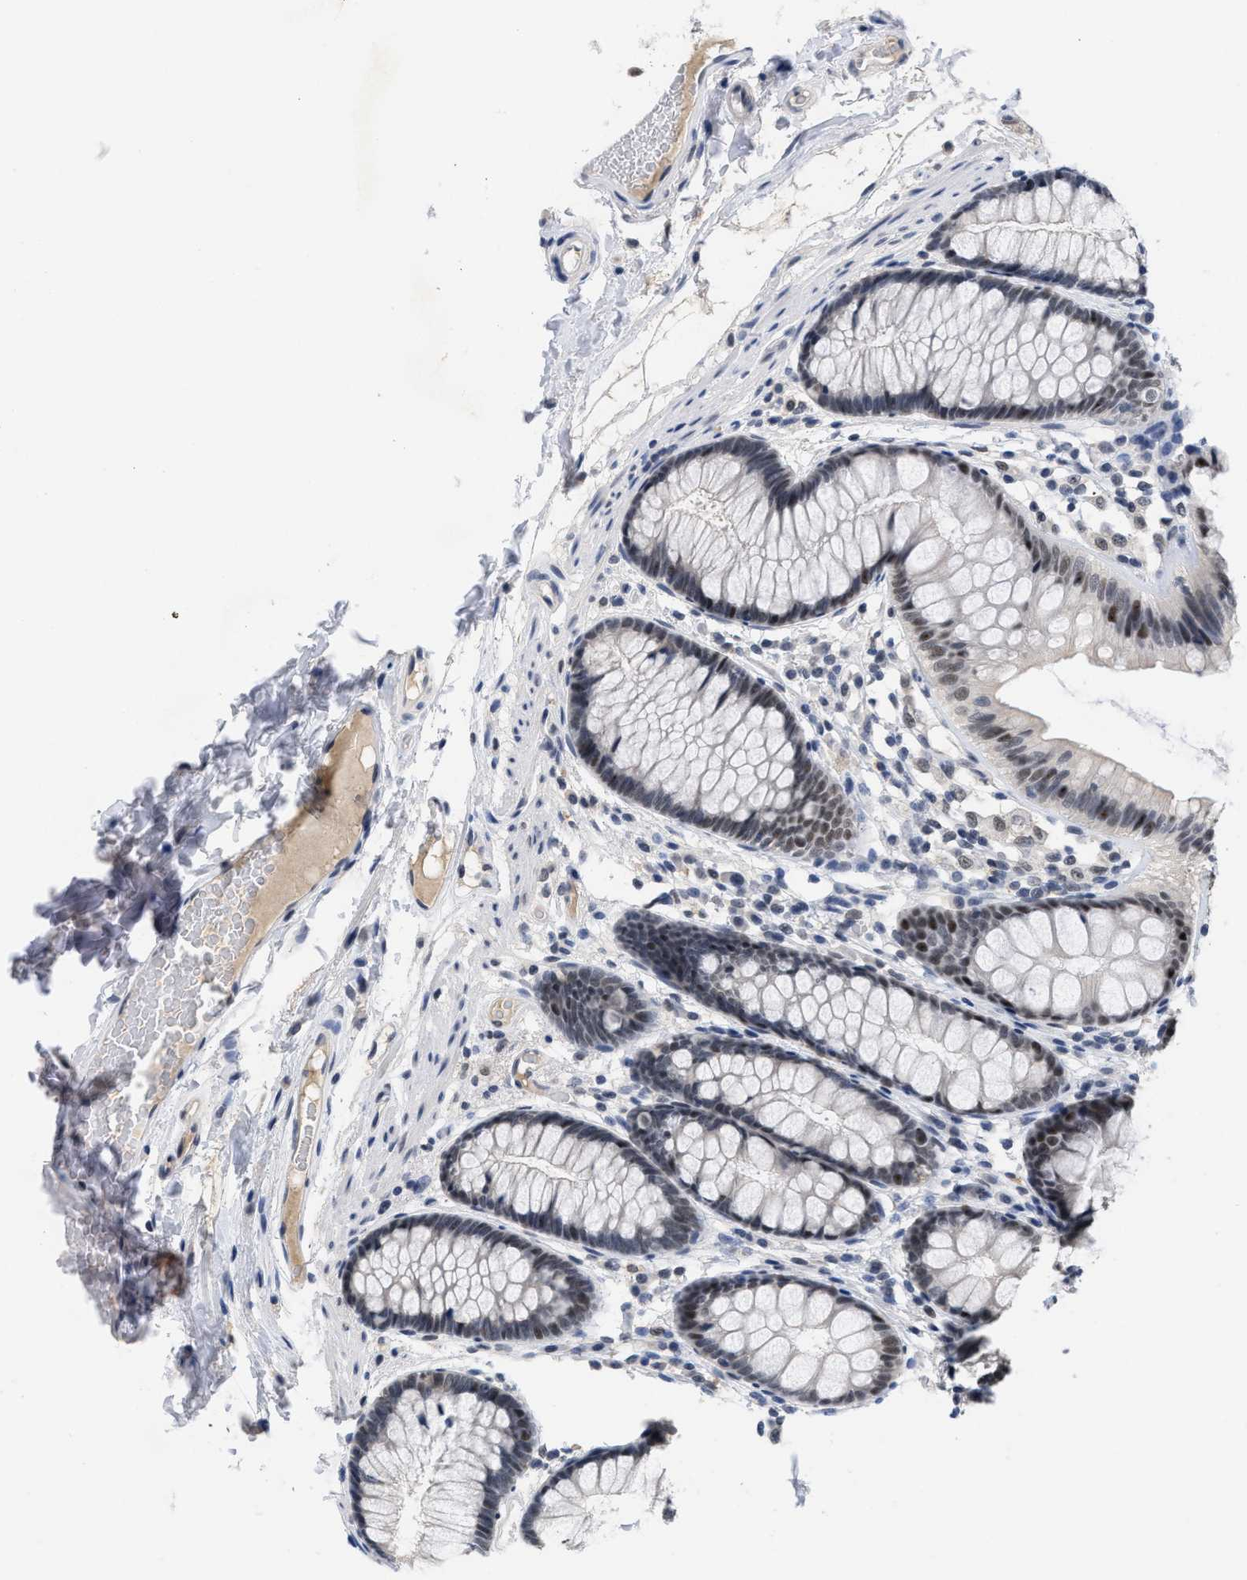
{"staining": {"intensity": "negative", "quantity": "none", "location": "none"}, "tissue": "colon", "cell_type": "Endothelial cells", "image_type": "normal", "snomed": [{"axis": "morphology", "description": "Normal tissue, NOS"}, {"axis": "topography", "description": "Colon"}], "caption": "Human colon stained for a protein using IHC displays no staining in endothelial cells.", "gene": "GGNBP2", "patient": {"sex": "female", "age": 56}}